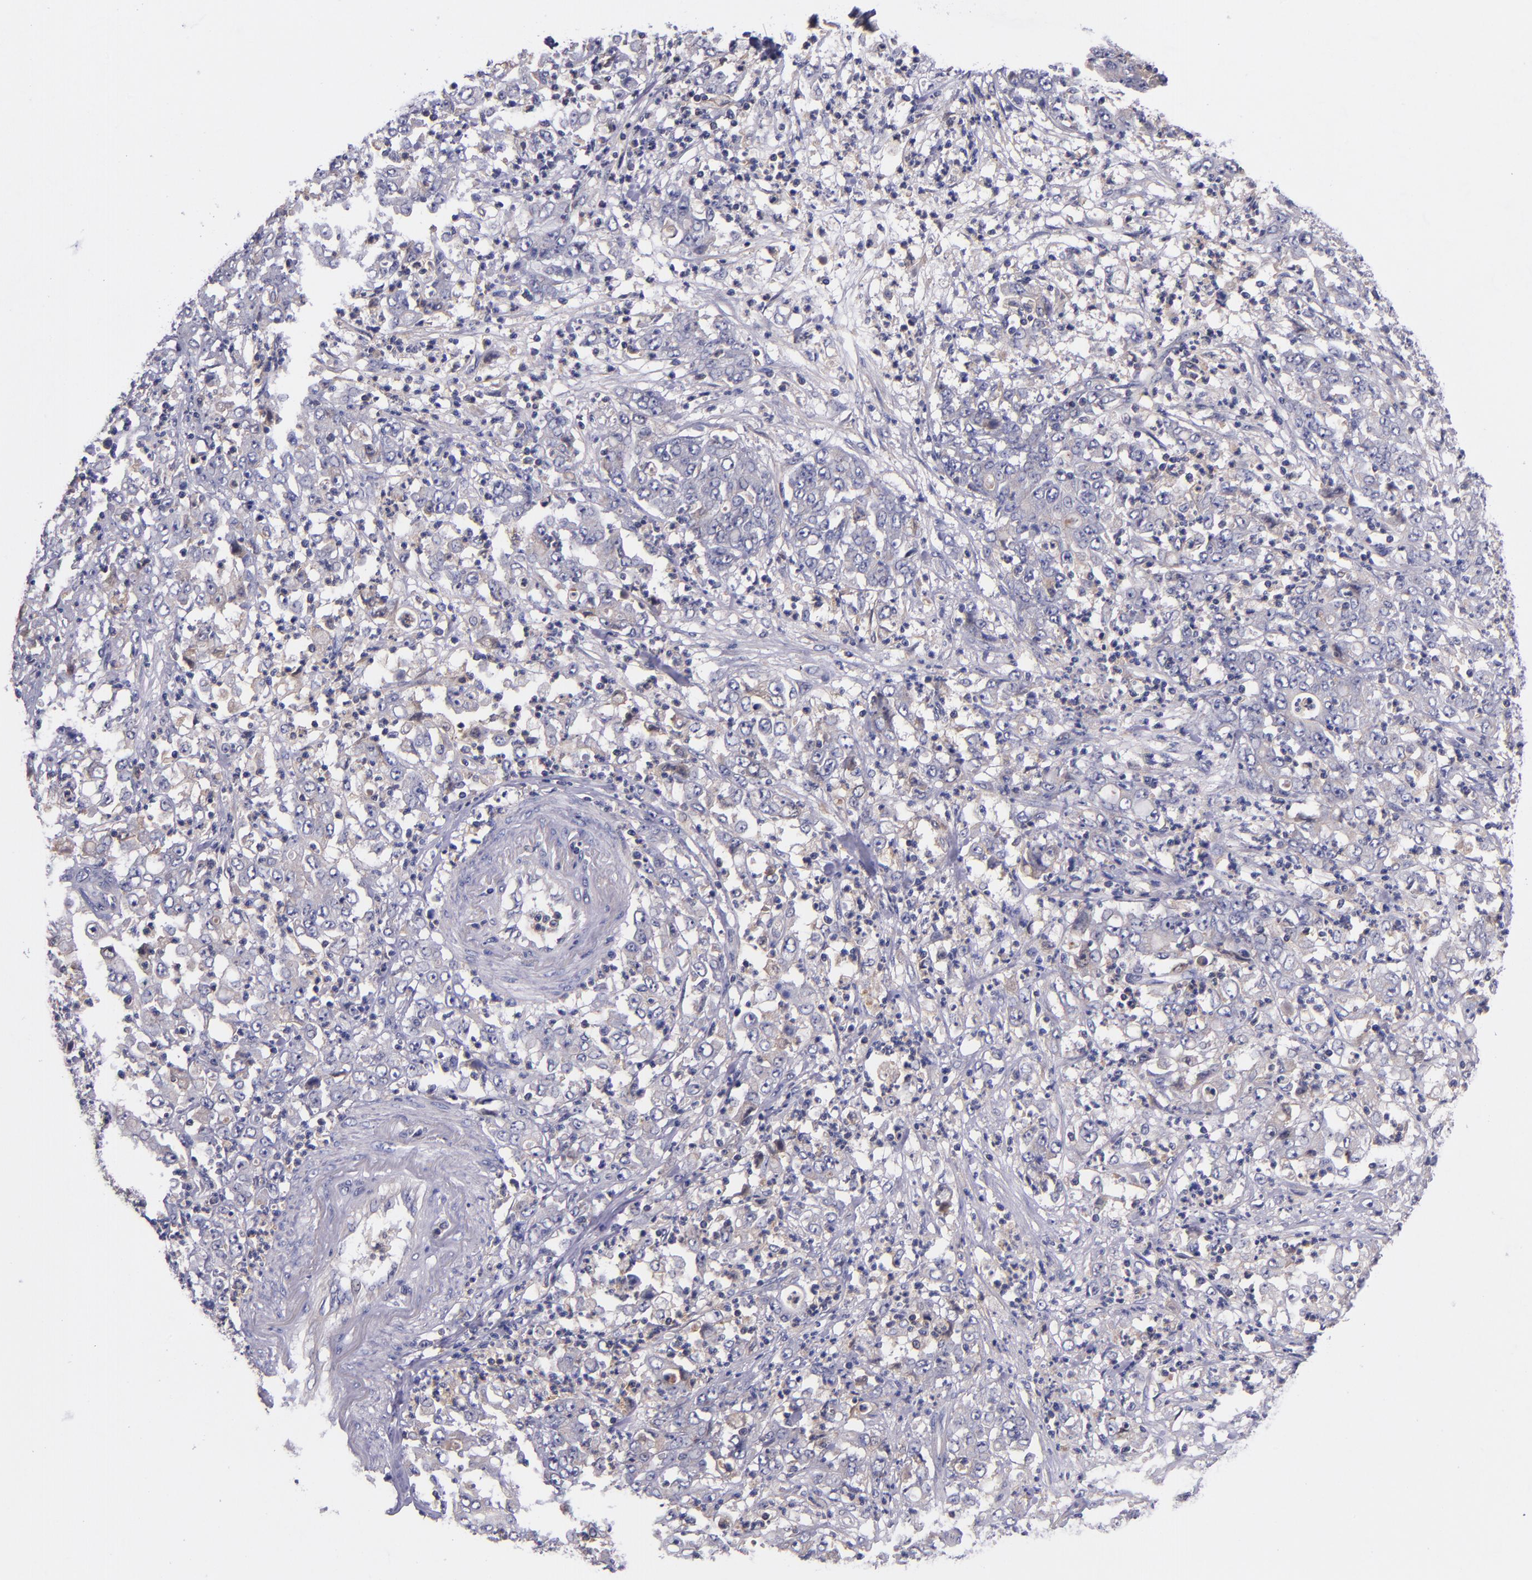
{"staining": {"intensity": "weak", "quantity": "25%-75%", "location": "cytoplasmic/membranous"}, "tissue": "stomach cancer", "cell_type": "Tumor cells", "image_type": "cancer", "snomed": [{"axis": "morphology", "description": "Adenocarcinoma, NOS"}, {"axis": "topography", "description": "Stomach, lower"}], "caption": "Immunohistochemistry (IHC) image of neoplastic tissue: stomach cancer (adenocarcinoma) stained using IHC shows low levels of weak protein expression localized specifically in the cytoplasmic/membranous of tumor cells, appearing as a cytoplasmic/membranous brown color.", "gene": "RBP4", "patient": {"sex": "female", "age": 71}}